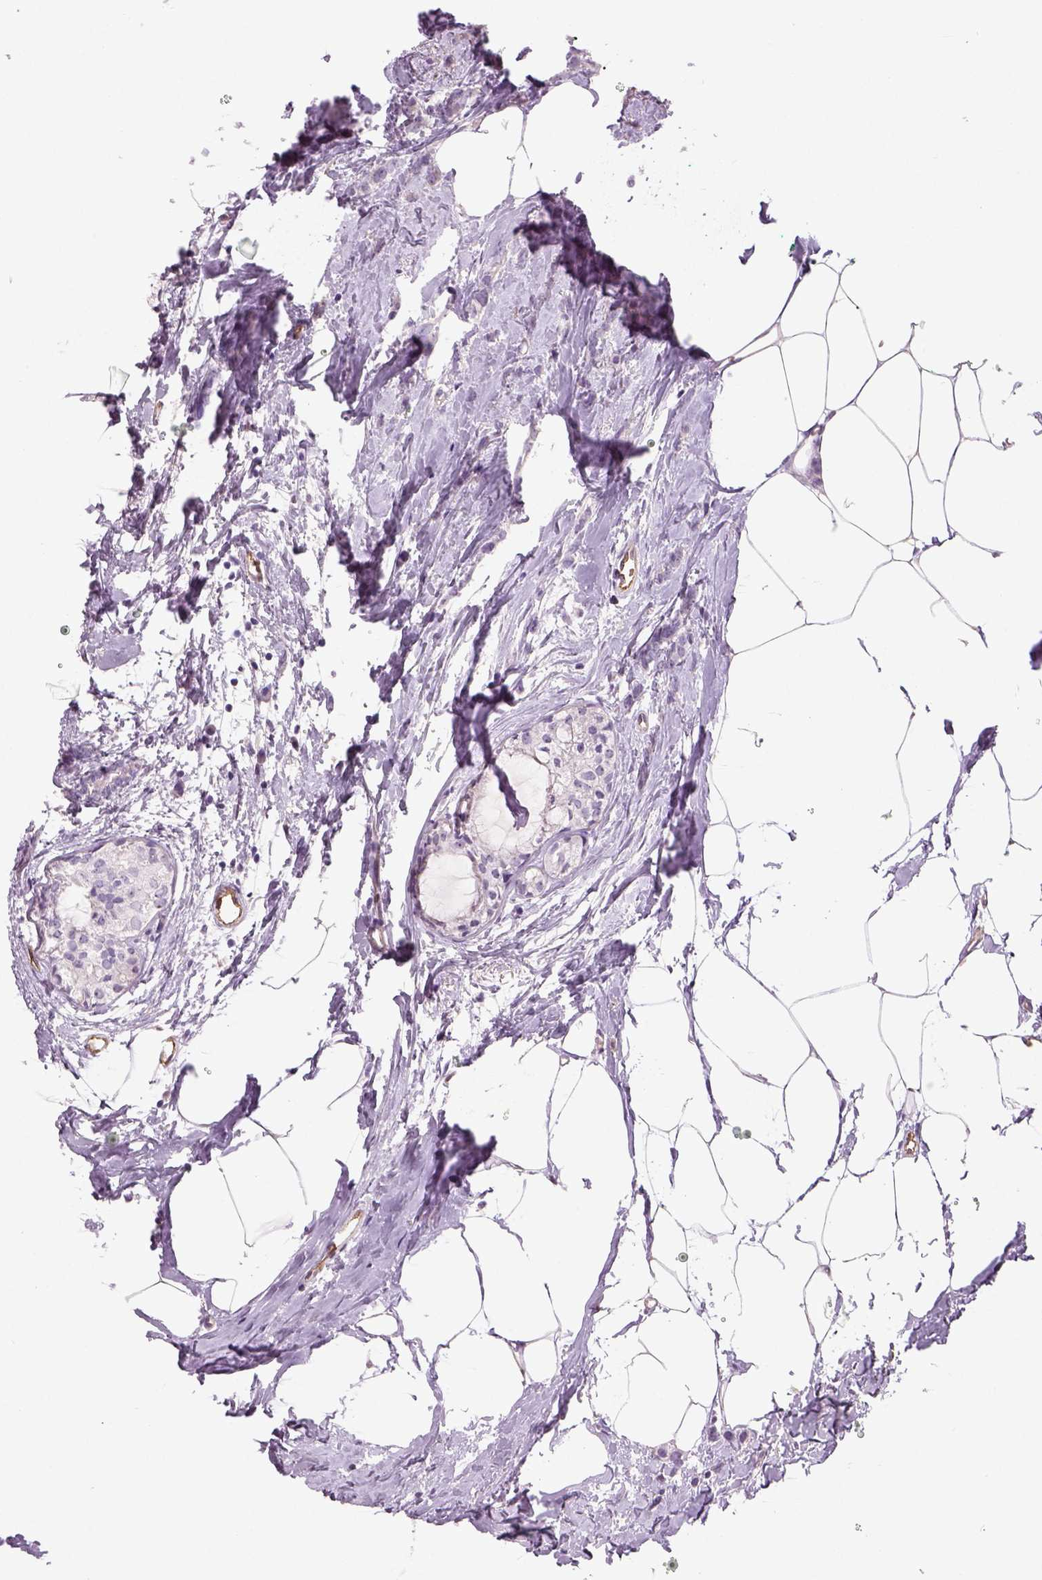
{"staining": {"intensity": "negative", "quantity": "none", "location": "none"}, "tissue": "breast cancer", "cell_type": "Tumor cells", "image_type": "cancer", "snomed": [{"axis": "morphology", "description": "Duct carcinoma"}, {"axis": "topography", "description": "Breast"}], "caption": "Micrograph shows no protein positivity in tumor cells of breast cancer tissue.", "gene": "TSPAN7", "patient": {"sex": "female", "age": 40}}